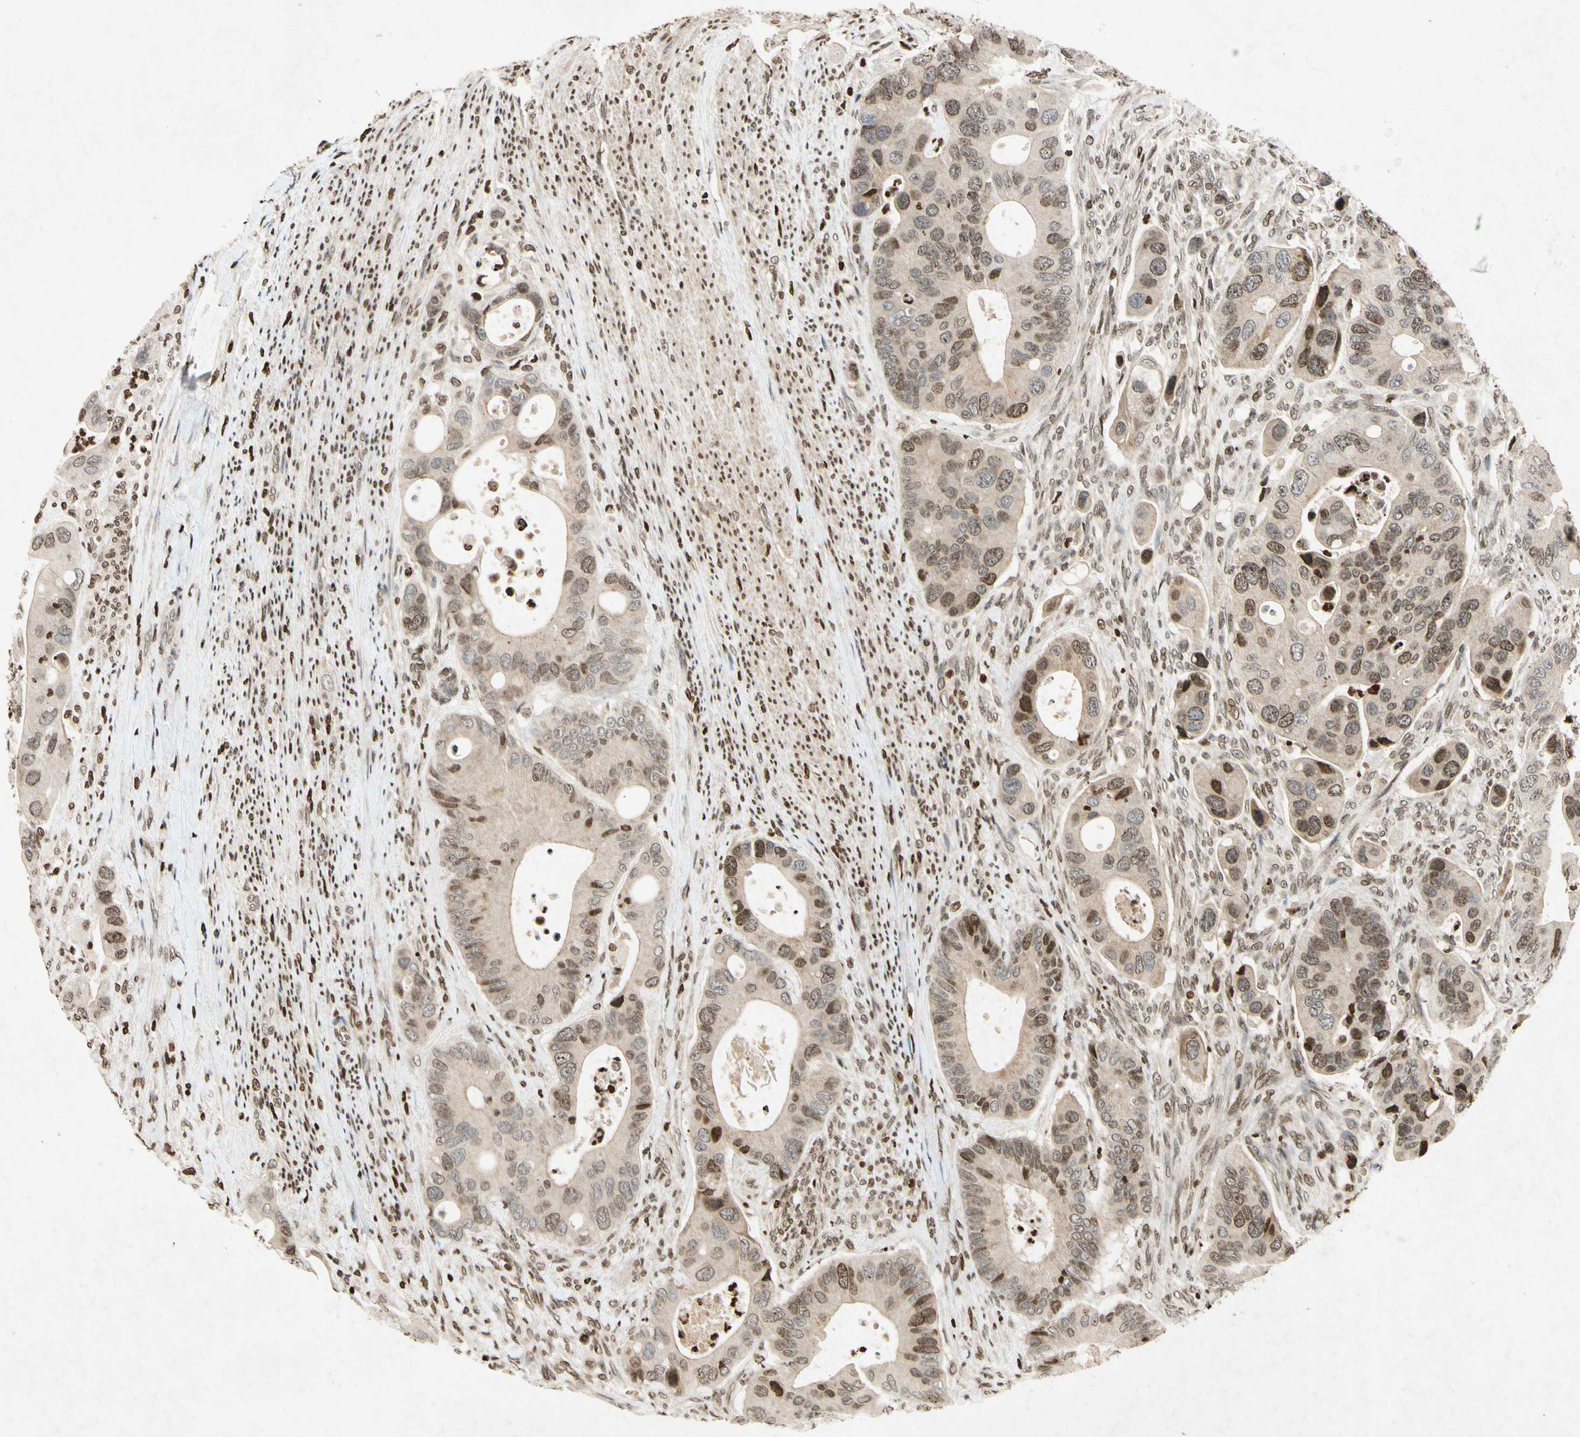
{"staining": {"intensity": "moderate", "quantity": "<25%", "location": "nuclear"}, "tissue": "colorectal cancer", "cell_type": "Tumor cells", "image_type": "cancer", "snomed": [{"axis": "morphology", "description": "Adenocarcinoma, NOS"}, {"axis": "topography", "description": "Rectum"}], "caption": "A brown stain shows moderate nuclear expression of a protein in human colorectal cancer (adenocarcinoma) tumor cells.", "gene": "HOXB3", "patient": {"sex": "female", "age": 57}}